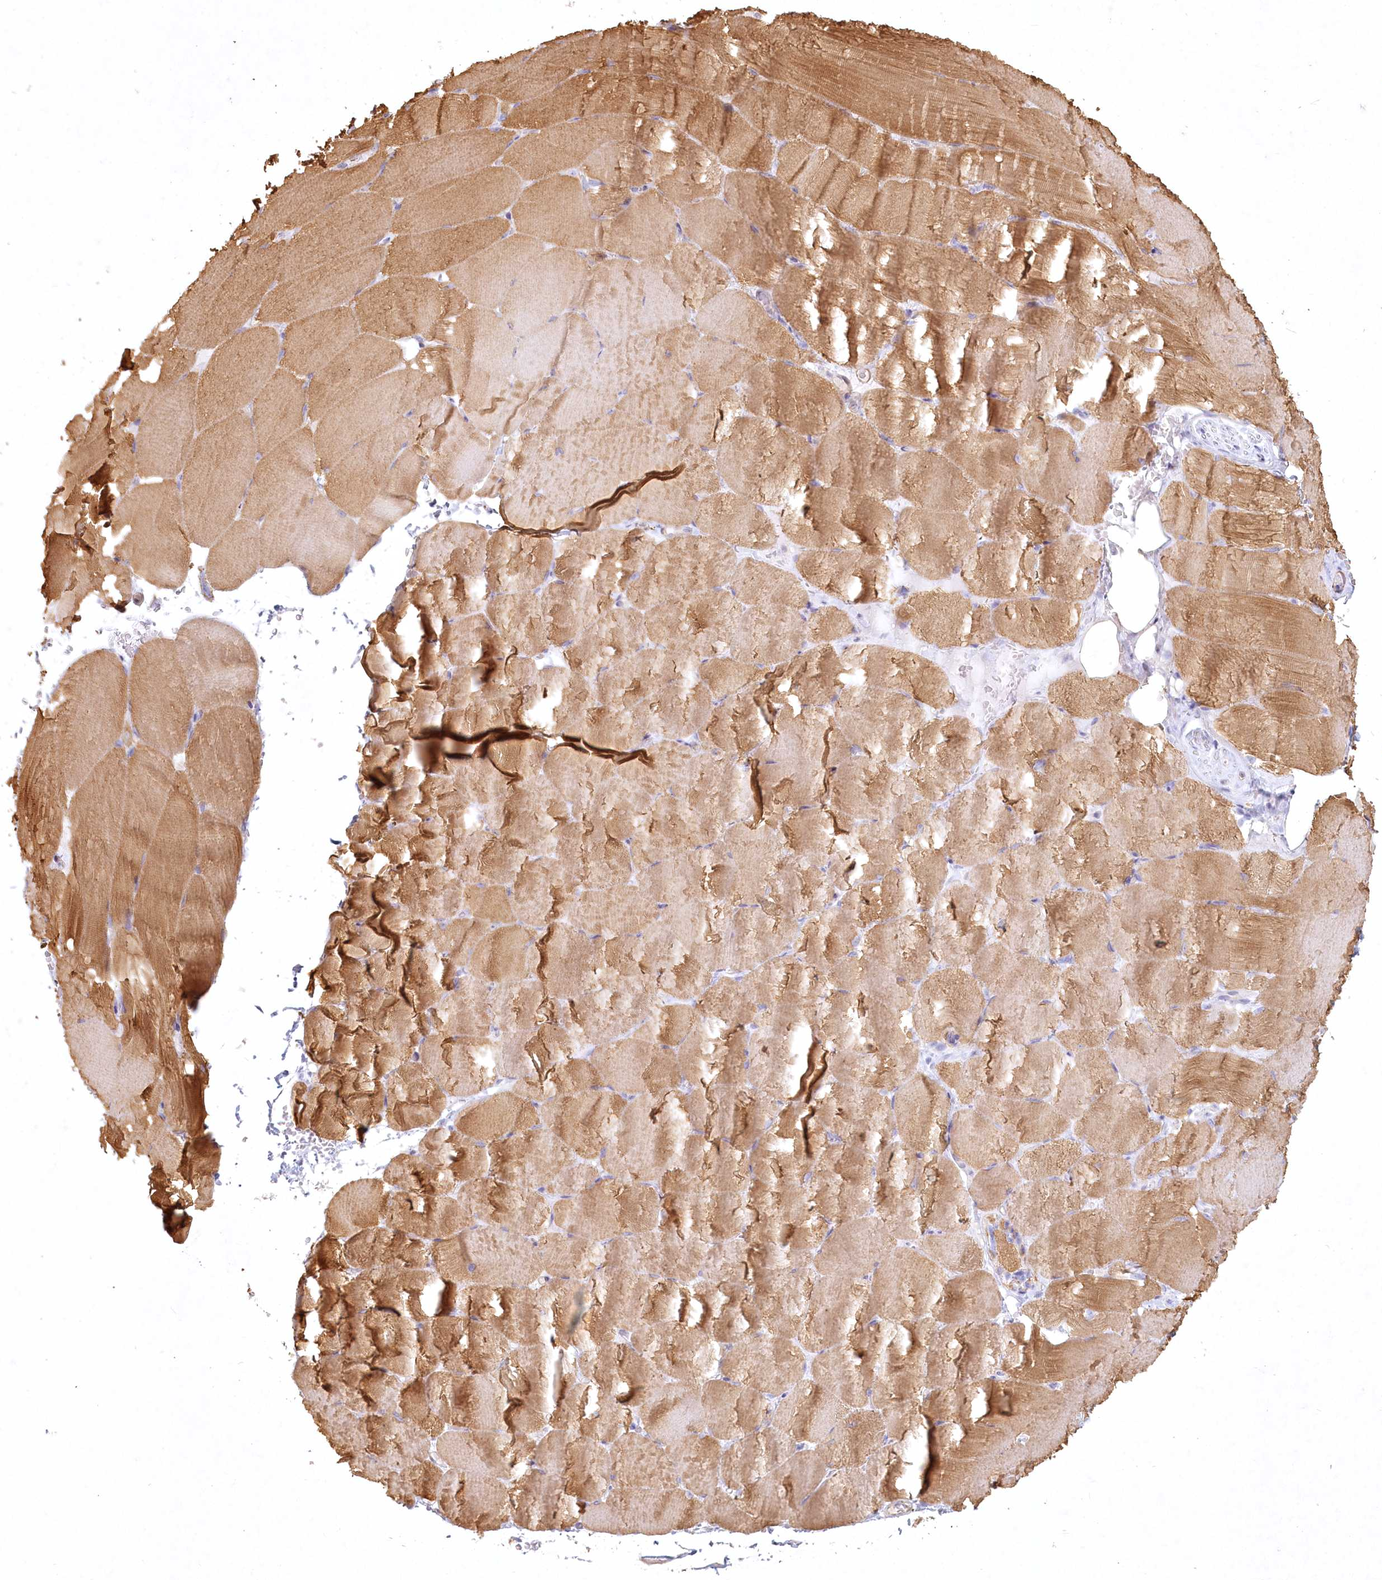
{"staining": {"intensity": "moderate", "quantity": ">75%", "location": "cytoplasmic/membranous"}, "tissue": "skeletal muscle", "cell_type": "Myocytes", "image_type": "normal", "snomed": [{"axis": "morphology", "description": "Normal tissue, NOS"}, {"axis": "topography", "description": "Skeletal muscle"}, {"axis": "topography", "description": "Parathyroid gland"}], "caption": "This is a histology image of immunohistochemistry staining of unremarkable skeletal muscle, which shows moderate staining in the cytoplasmic/membranous of myocytes.", "gene": "INPP4B", "patient": {"sex": "female", "age": 37}}